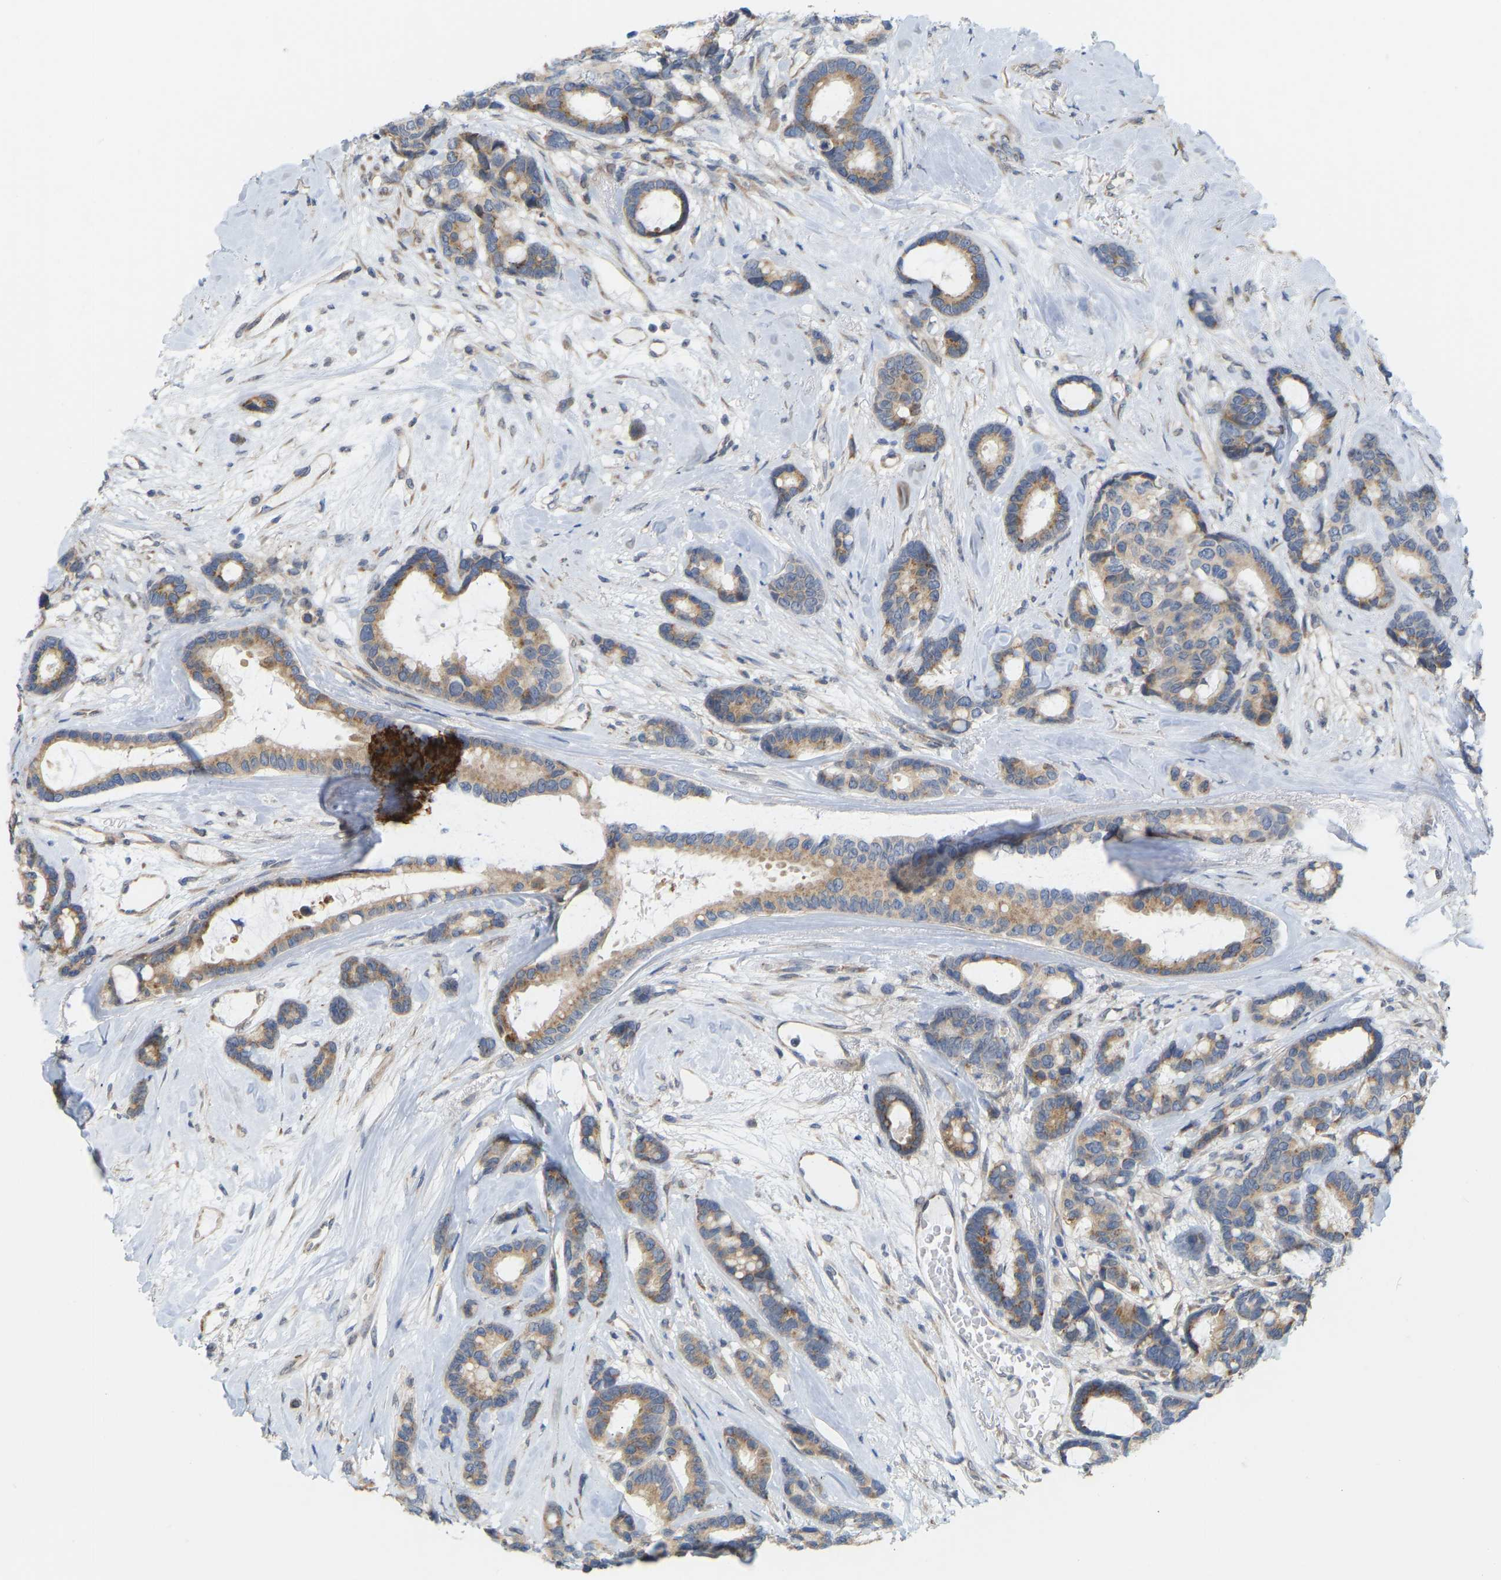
{"staining": {"intensity": "moderate", "quantity": ">75%", "location": "cytoplasmic/membranous"}, "tissue": "breast cancer", "cell_type": "Tumor cells", "image_type": "cancer", "snomed": [{"axis": "morphology", "description": "Duct carcinoma"}, {"axis": "topography", "description": "Breast"}], "caption": "Protein staining exhibits moderate cytoplasmic/membranous positivity in approximately >75% of tumor cells in intraductal carcinoma (breast).", "gene": "BEND3", "patient": {"sex": "female", "age": 87}}